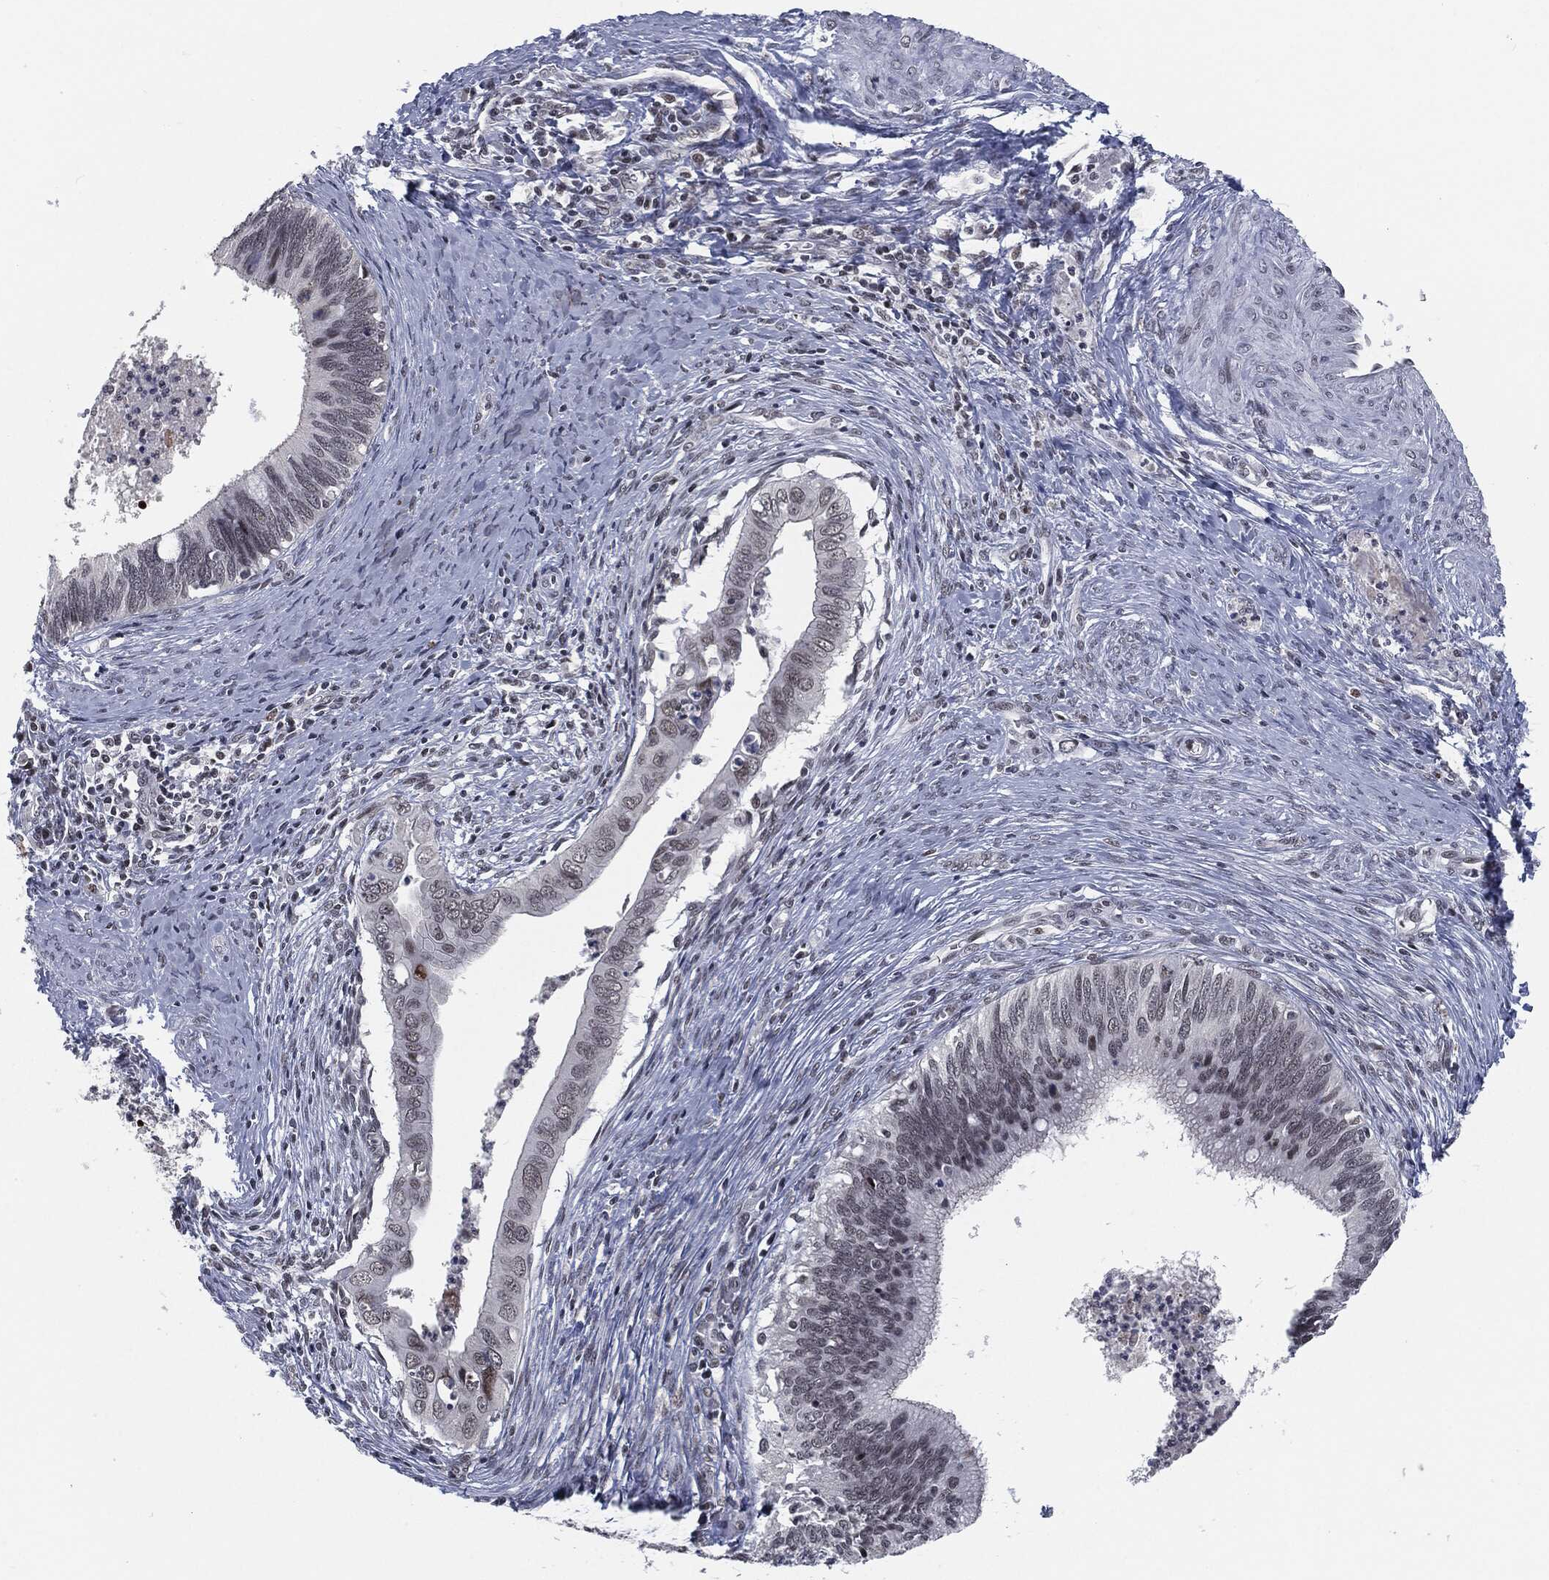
{"staining": {"intensity": "moderate", "quantity": "<25%", "location": "nuclear"}, "tissue": "cervical cancer", "cell_type": "Tumor cells", "image_type": "cancer", "snomed": [{"axis": "morphology", "description": "Adenocarcinoma, NOS"}, {"axis": "topography", "description": "Cervix"}], "caption": "Immunohistochemistry of human cervical cancer (adenocarcinoma) demonstrates low levels of moderate nuclear positivity in approximately <25% of tumor cells. Nuclei are stained in blue.", "gene": "ANXA1", "patient": {"sex": "female", "age": 42}}